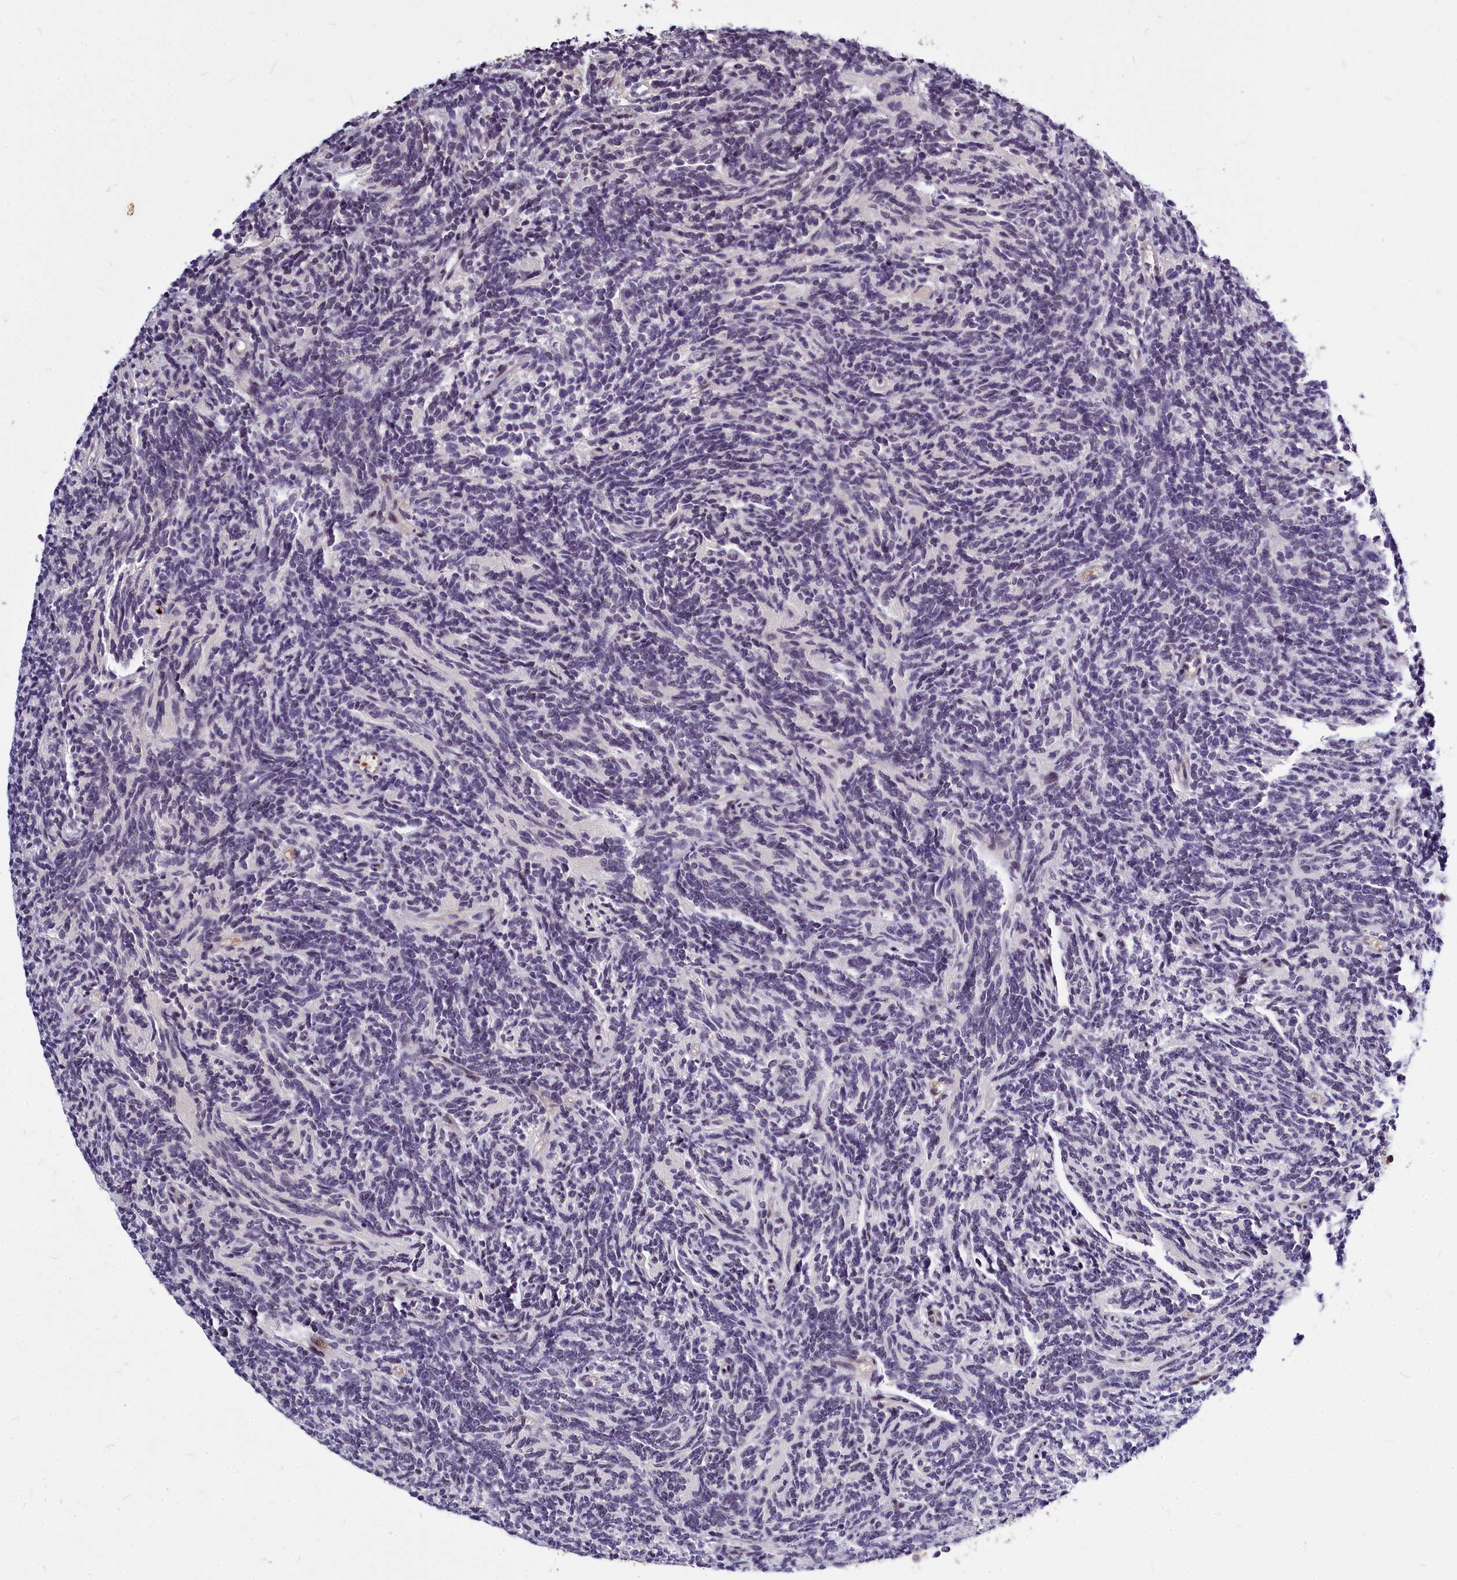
{"staining": {"intensity": "negative", "quantity": "none", "location": "none"}, "tissue": "glioma", "cell_type": "Tumor cells", "image_type": "cancer", "snomed": [{"axis": "morphology", "description": "Glioma, malignant, Low grade"}, {"axis": "topography", "description": "Brain"}], "caption": "Immunohistochemistry (IHC) of human glioma reveals no expression in tumor cells.", "gene": "ATG101", "patient": {"sex": "female", "age": 1}}